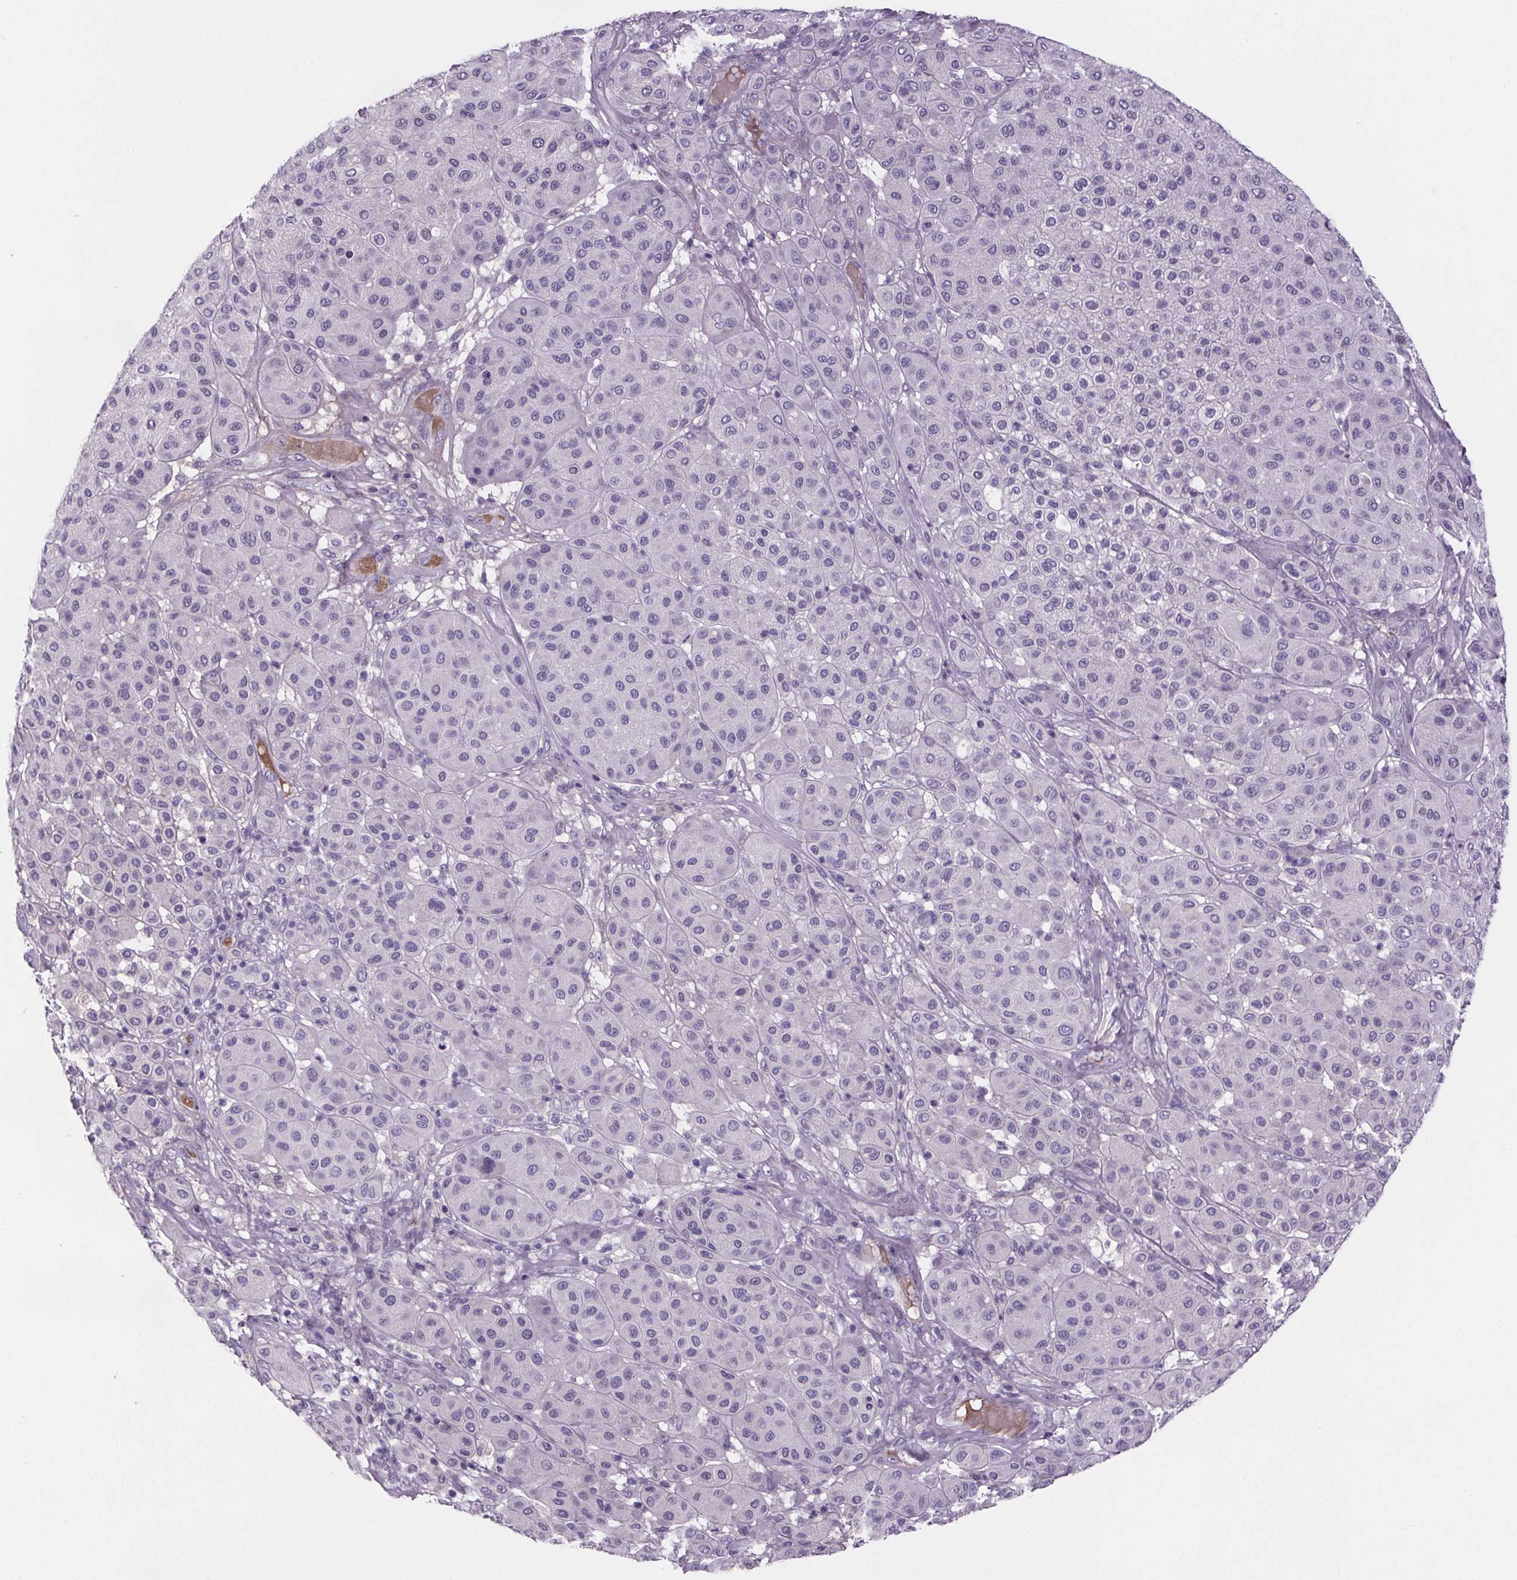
{"staining": {"intensity": "negative", "quantity": "none", "location": "none"}, "tissue": "melanoma", "cell_type": "Tumor cells", "image_type": "cancer", "snomed": [{"axis": "morphology", "description": "Malignant melanoma, Metastatic site"}, {"axis": "topography", "description": "Smooth muscle"}], "caption": "This is an IHC histopathology image of melanoma. There is no positivity in tumor cells.", "gene": "CUBN", "patient": {"sex": "male", "age": 41}}